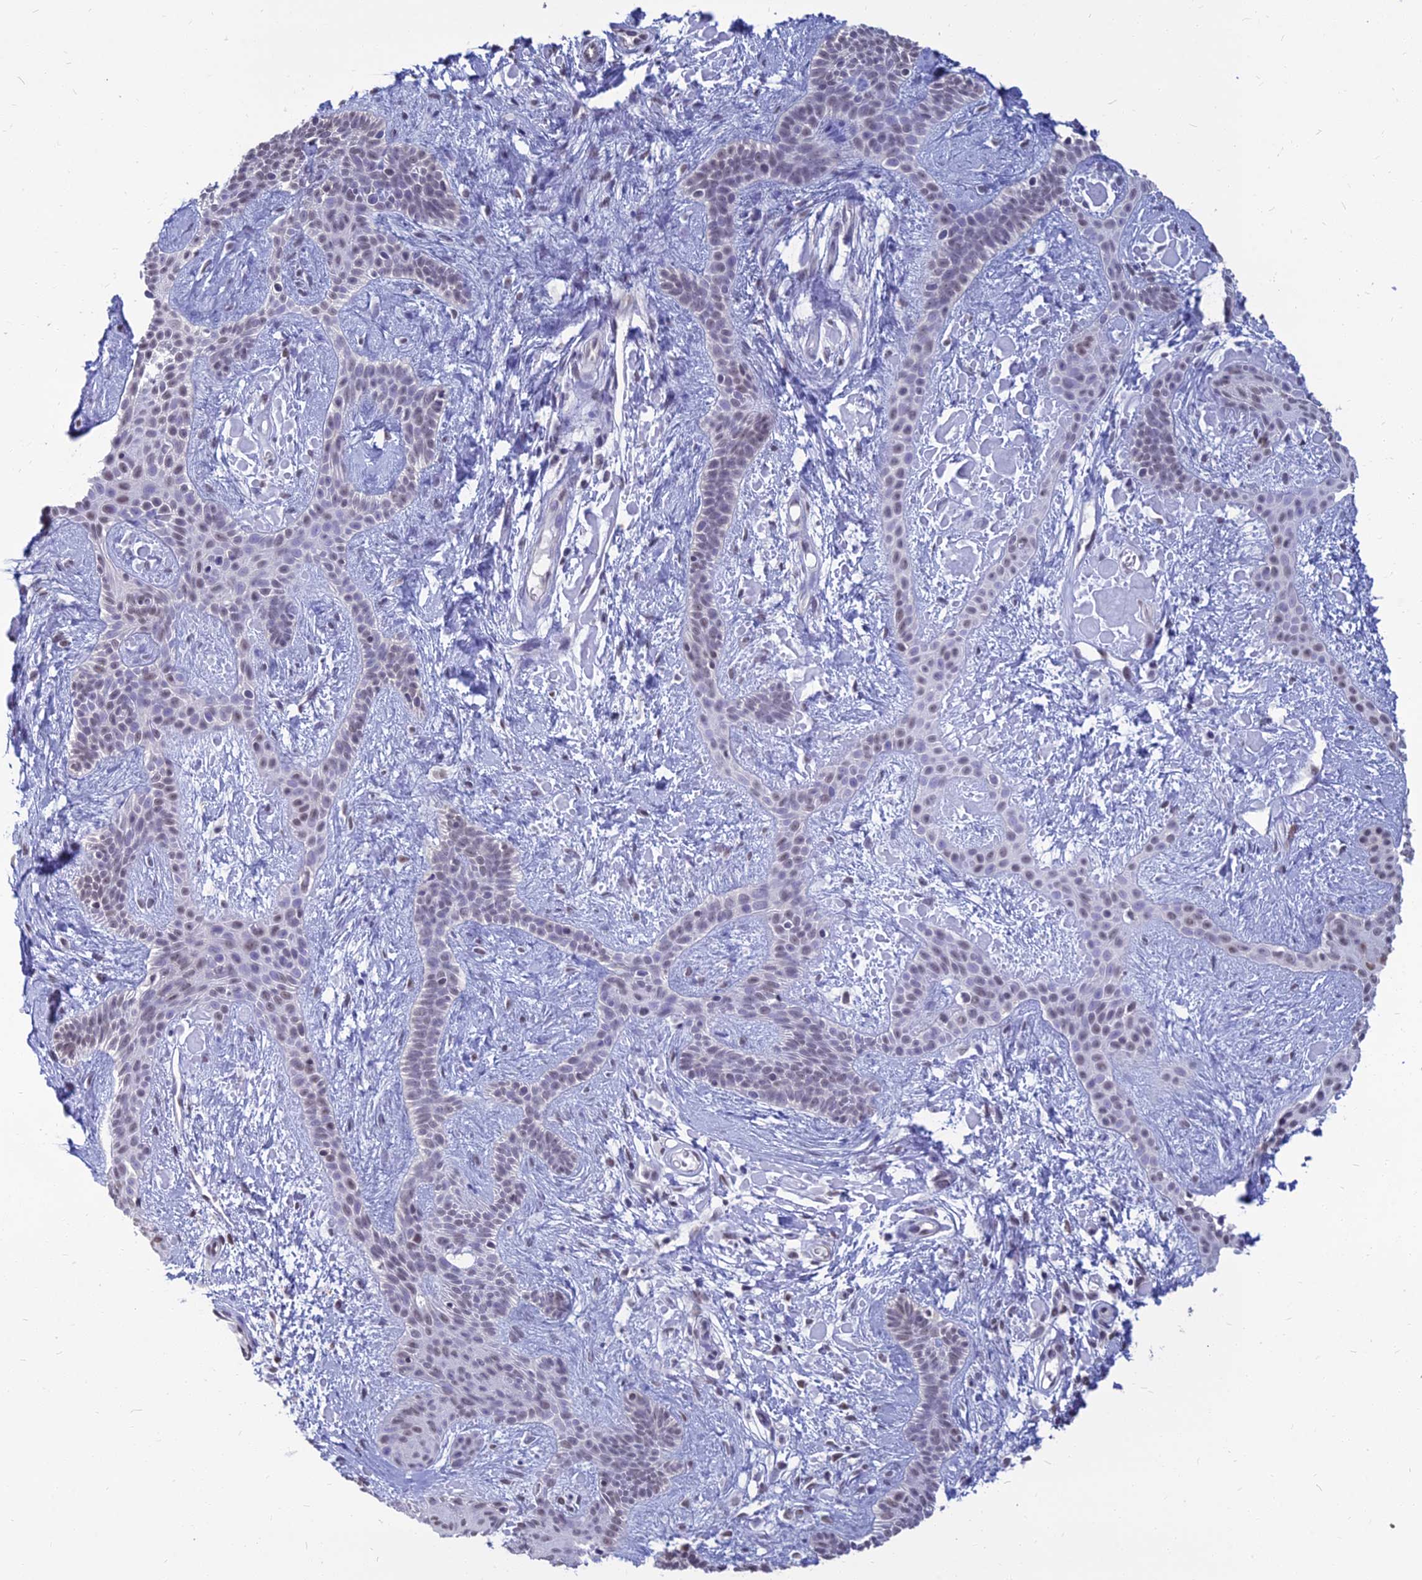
{"staining": {"intensity": "weak", "quantity": "<25%", "location": "nuclear"}, "tissue": "skin cancer", "cell_type": "Tumor cells", "image_type": "cancer", "snomed": [{"axis": "morphology", "description": "Basal cell carcinoma"}, {"axis": "topography", "description": "Skin"}], "caption": "This is an immunohistochemistry photomicrograph of basal cell carcinoma (skin). There is no expression in tumor cells.", "gene": "SRSF7", "patient": {"sex": "male", "age": 78}}